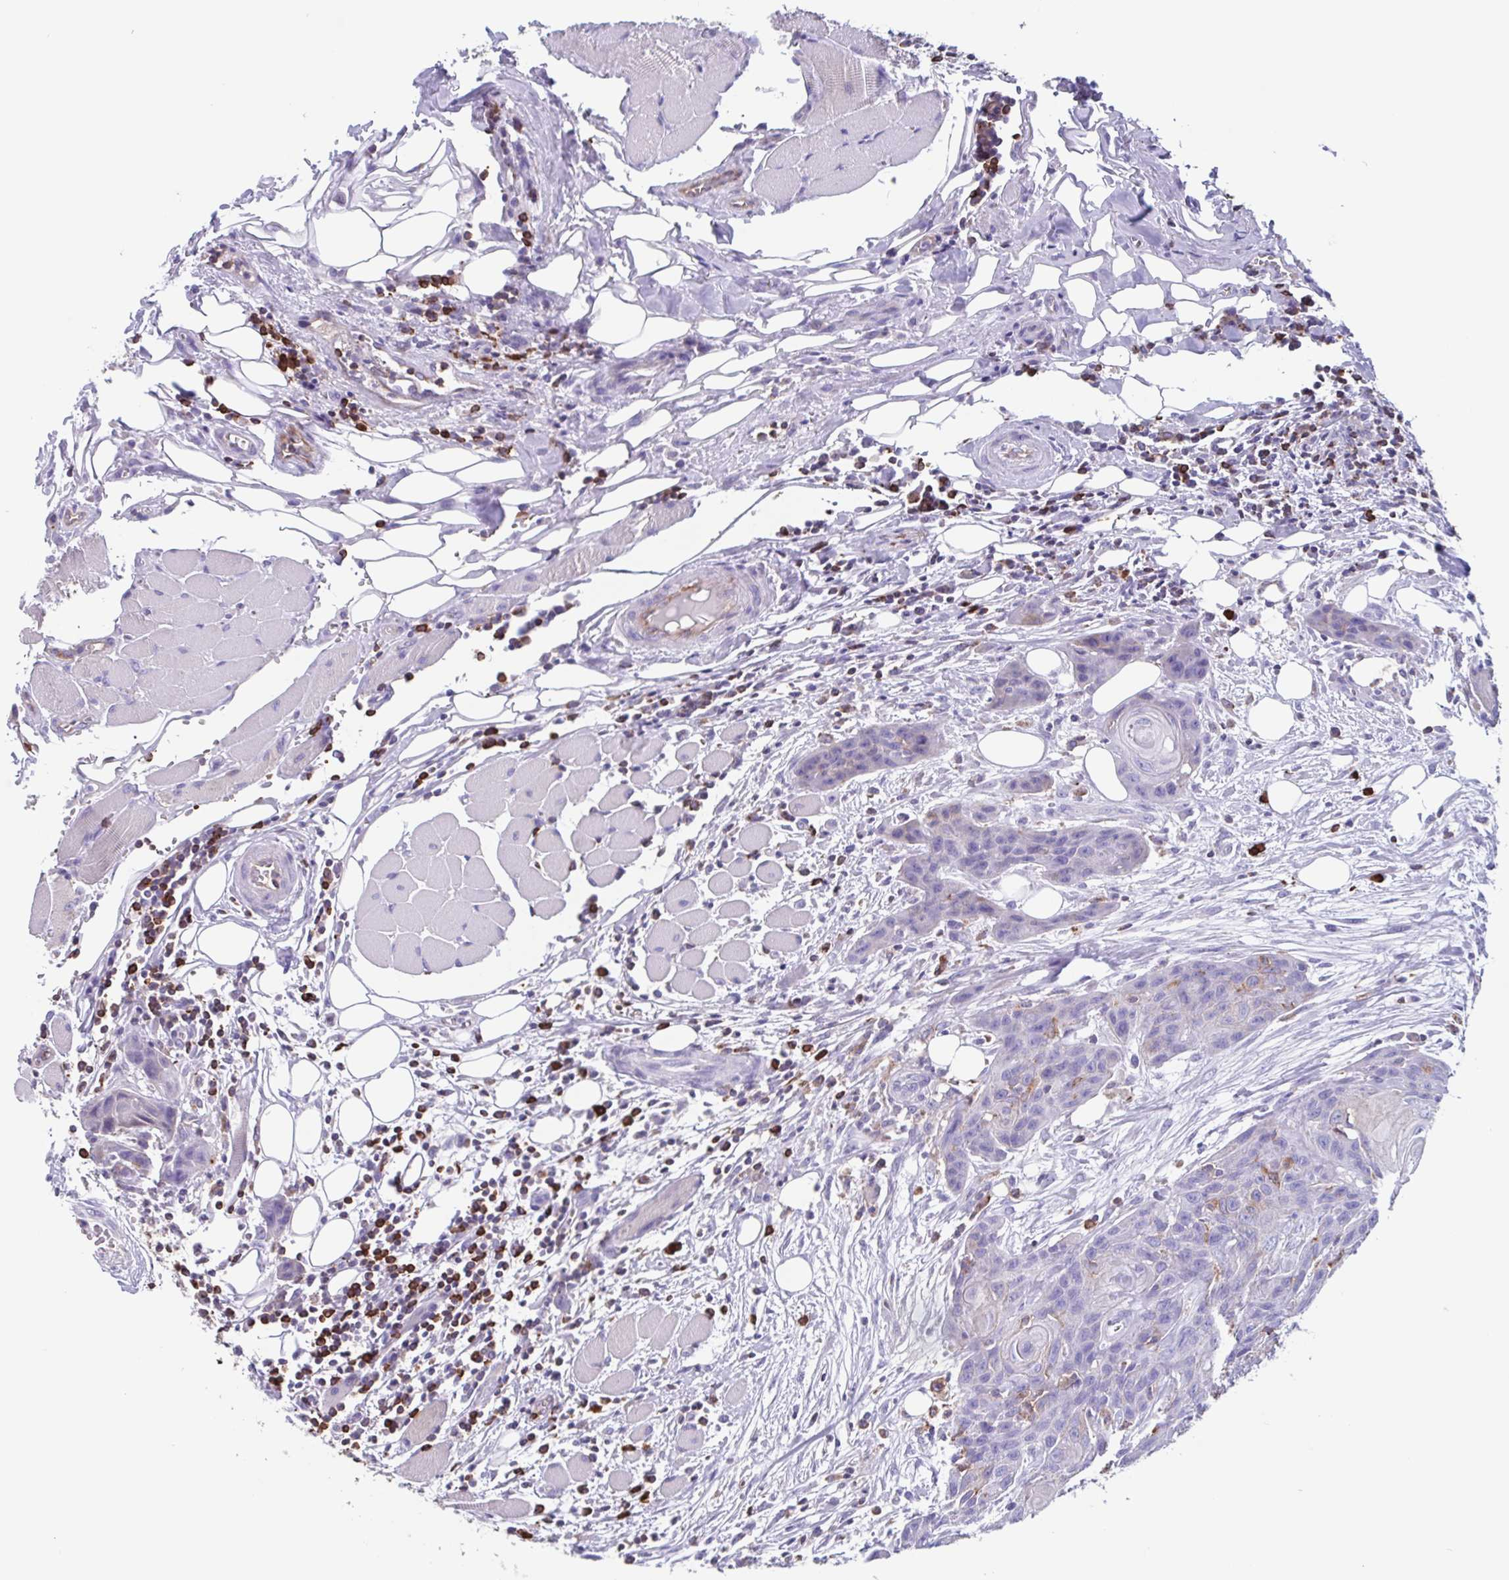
{"staining": {"intensity": "weak", "quantity": "<25%", "location": "cytoplasmic/membranous"}, "tissue": "head and neck cancer", "cell_type": "Tumor cells", "image_type": "cancer", "snomed": [{"axis": "morphology", "description": "Squamous cell carcinoma, NOS"}, {"axis": "topography", "description": "Oral tissue"}, {"axis": "topography", "description": "Head-Neck"}], "caption": "A high-resolution histopathology image shows immunohistochemistry staining of head and neck cancer (squamous cell carcinoma), which exhibits no significant staining in tumor cells.", "gene": "TPD52", "patient": {"sex": "male", "age": 58}}